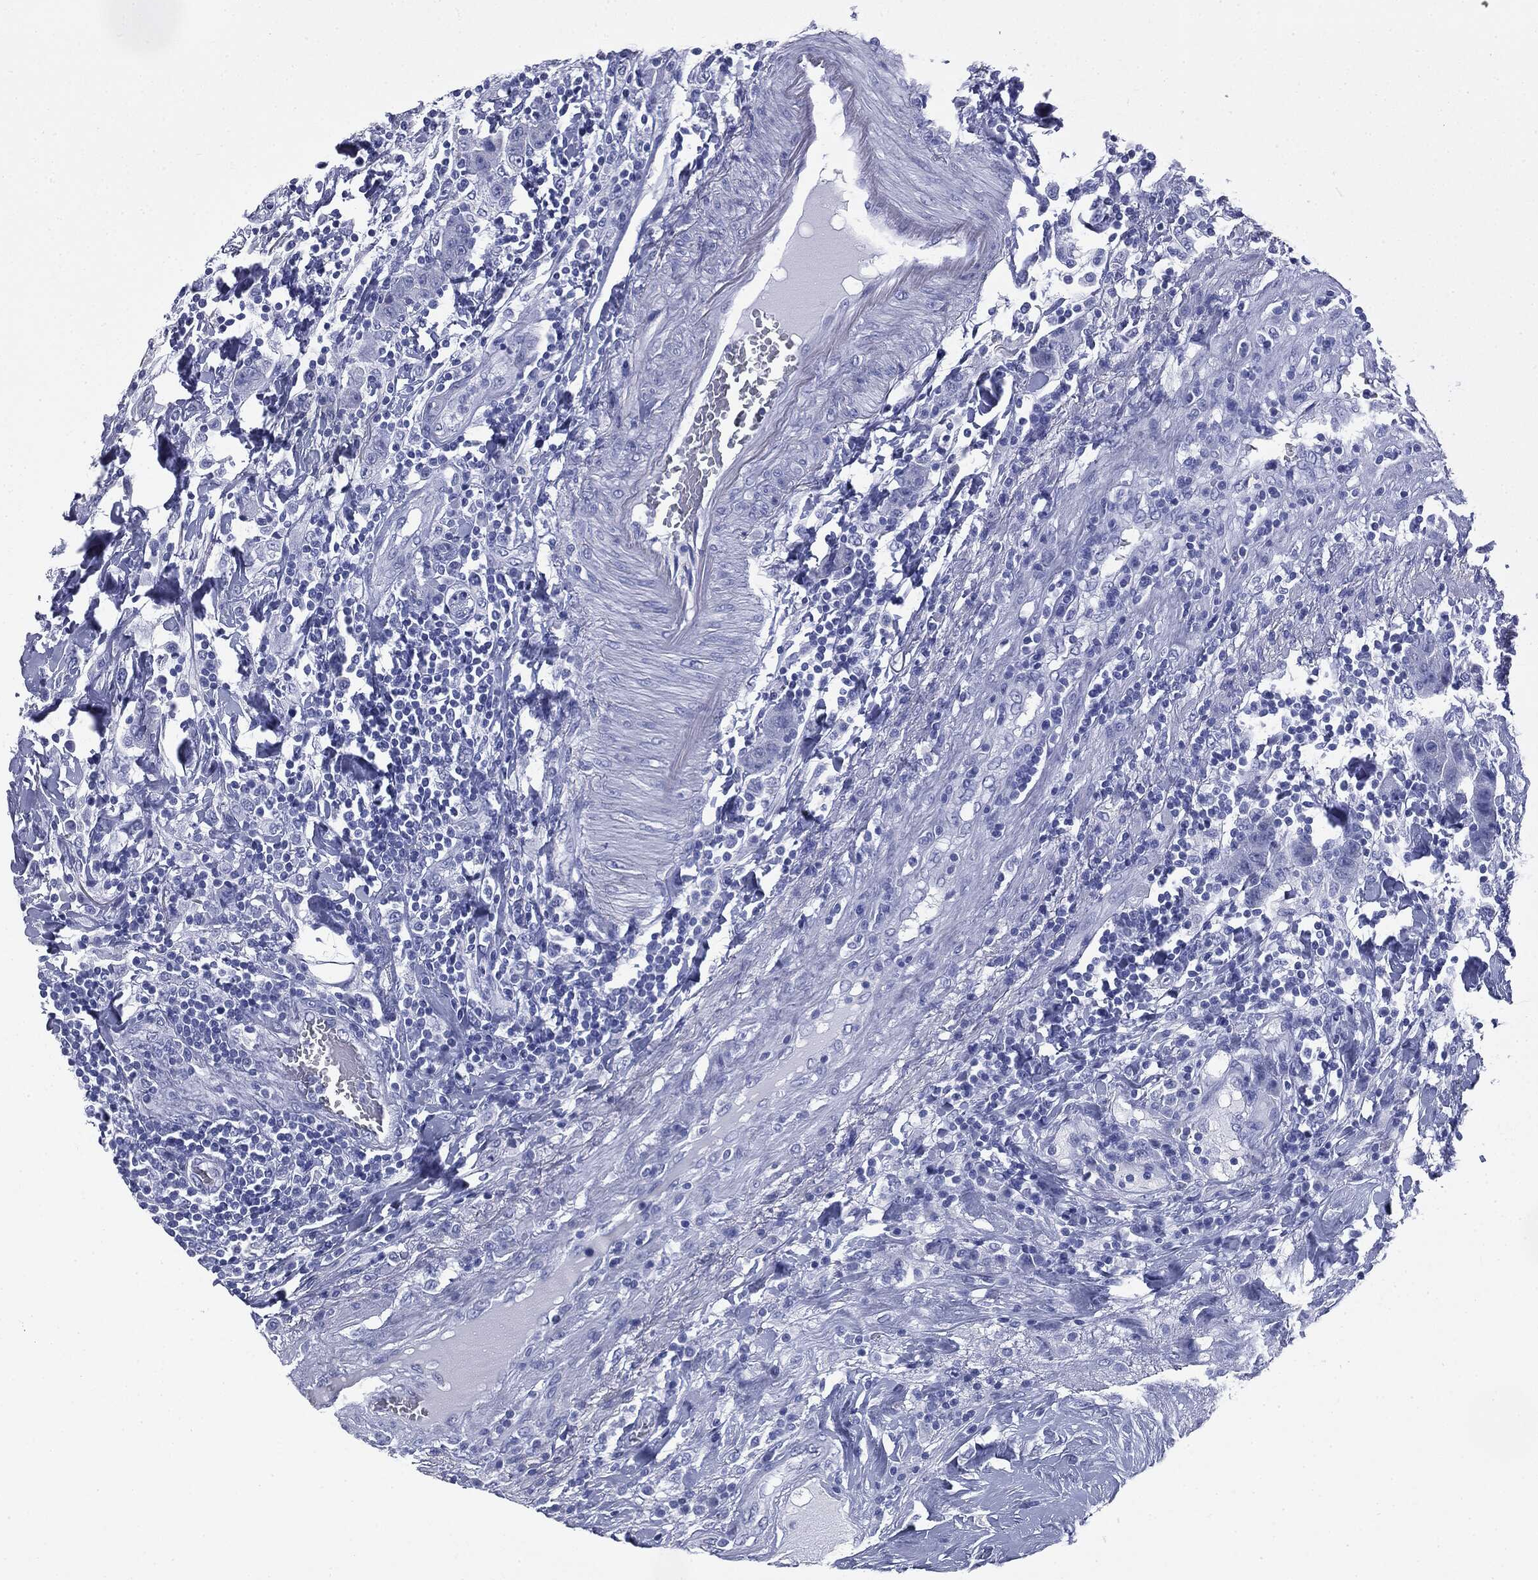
{"staining": {"intensity": "negative", "quantity": "none", "location": "none"}, "tissue": "colorectal cancer", "cell_type": "Tumor cells", "image_type": "cancer", "snomed": [{"axis": "morphology", "description": "Adenocarcinoma, NOS"}, {"axis": "topography", "description": "Colon"}], "caption": "A histopathology image of colorectal cancer stained for a protein shows no brown staining in tumor cells. (DAB IHC visualized using brightfield microscopy, high magnification).", "gene": "ATP2A1", "patient": {"sex": "female", "age": 48}}